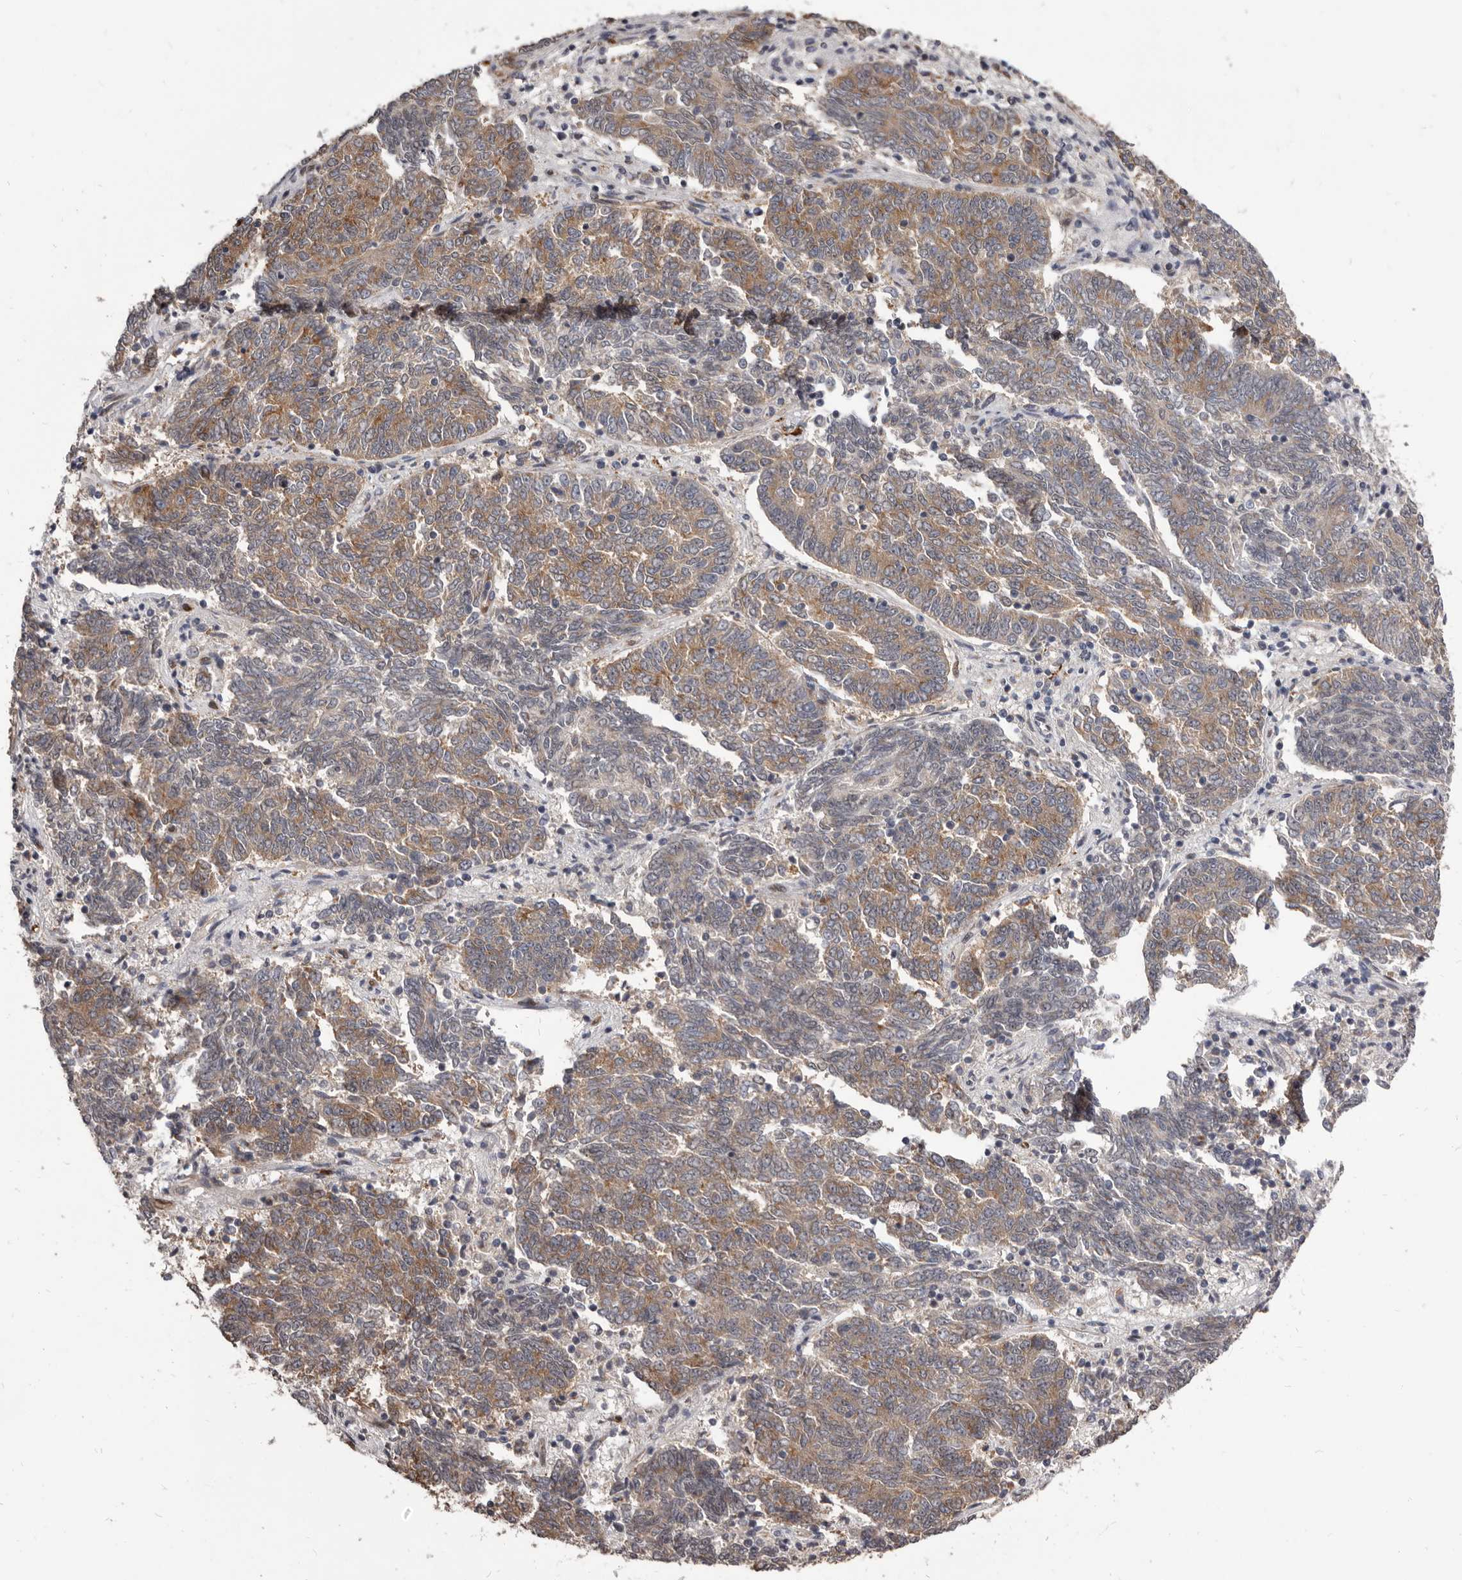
{"staining": {"intensity": "weak", "quantity": "25%-75%", "location": "cytoplasmic/membranous"}, "tissue": "endometrial cancer", "cell_type": "Tumor cells", "image_type": "cancer", "snomed": [{"axis": "morphology", "description": "Adenocarcinoma, NOS"}, {"axis": "topography", "description": "Endometrium"}], "caption": "Human endometrial adenocarcinoma stained for a protein (brown) reveals weak cytoplasmic/membranous positive expression in approximately 25%-75% of tumor cells.", "gene": "ADAMTS20", "patient": {"sex": "female", "age": 80}}